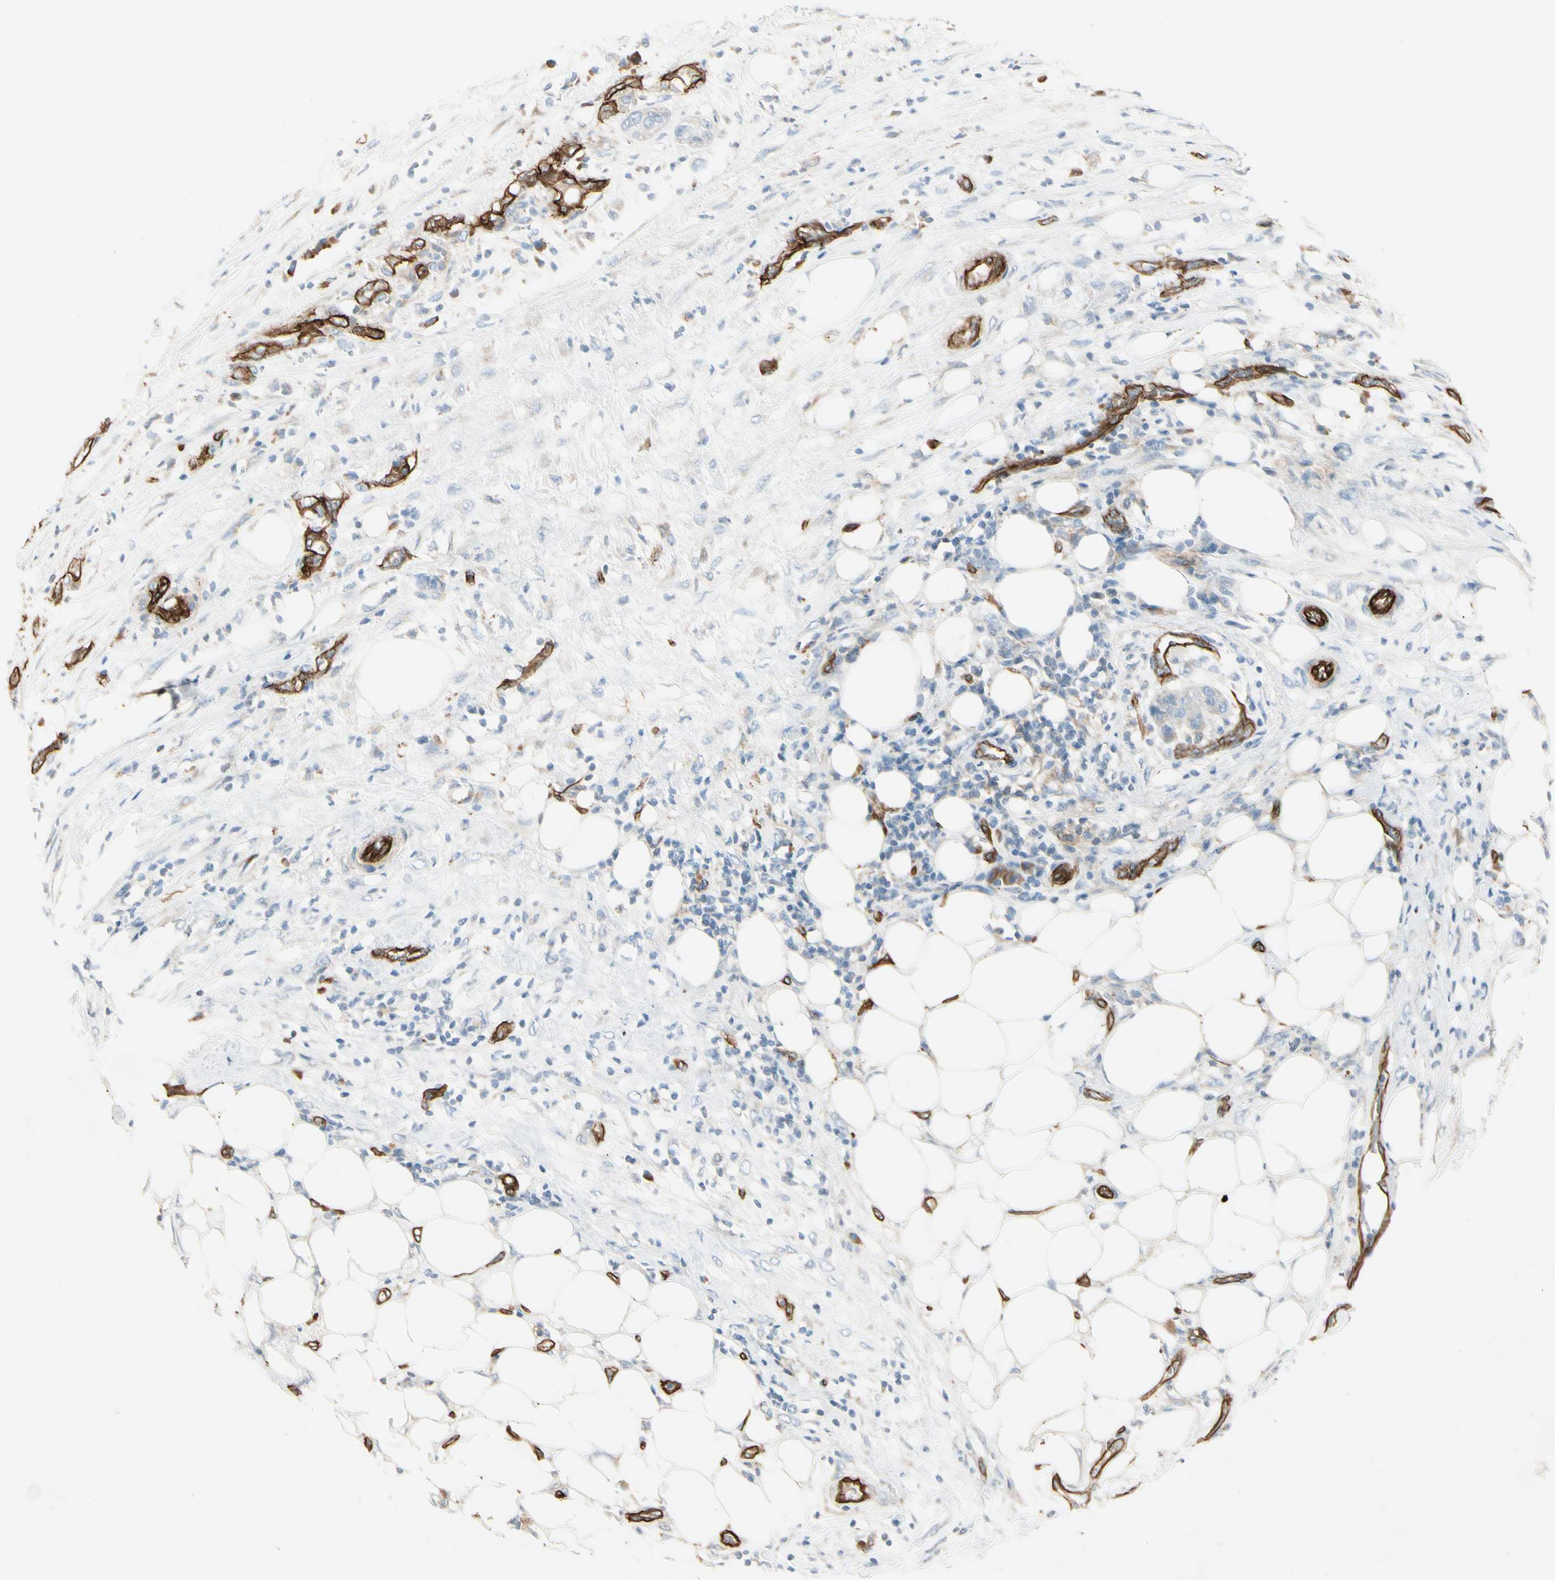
{"staining": {"intensity": "negative", "quantity": "none", "location": "none"}, "tissue": "pancreatic cancer", "cell_type": "Tumor cells", "image_type": "cancer", "snomed": [{"axis": "morphology", "description": "Adenocarcinoma, NOS"}, {"axis": "topography", "description": "Pancreas"}], "caption": "Immunohistochemical staining of human adenocarcinoma (pancreatic) exhibits no significant staining in tumor cells.", "gene": "CD93", "patient": {"sex": "female", "age": 78}}